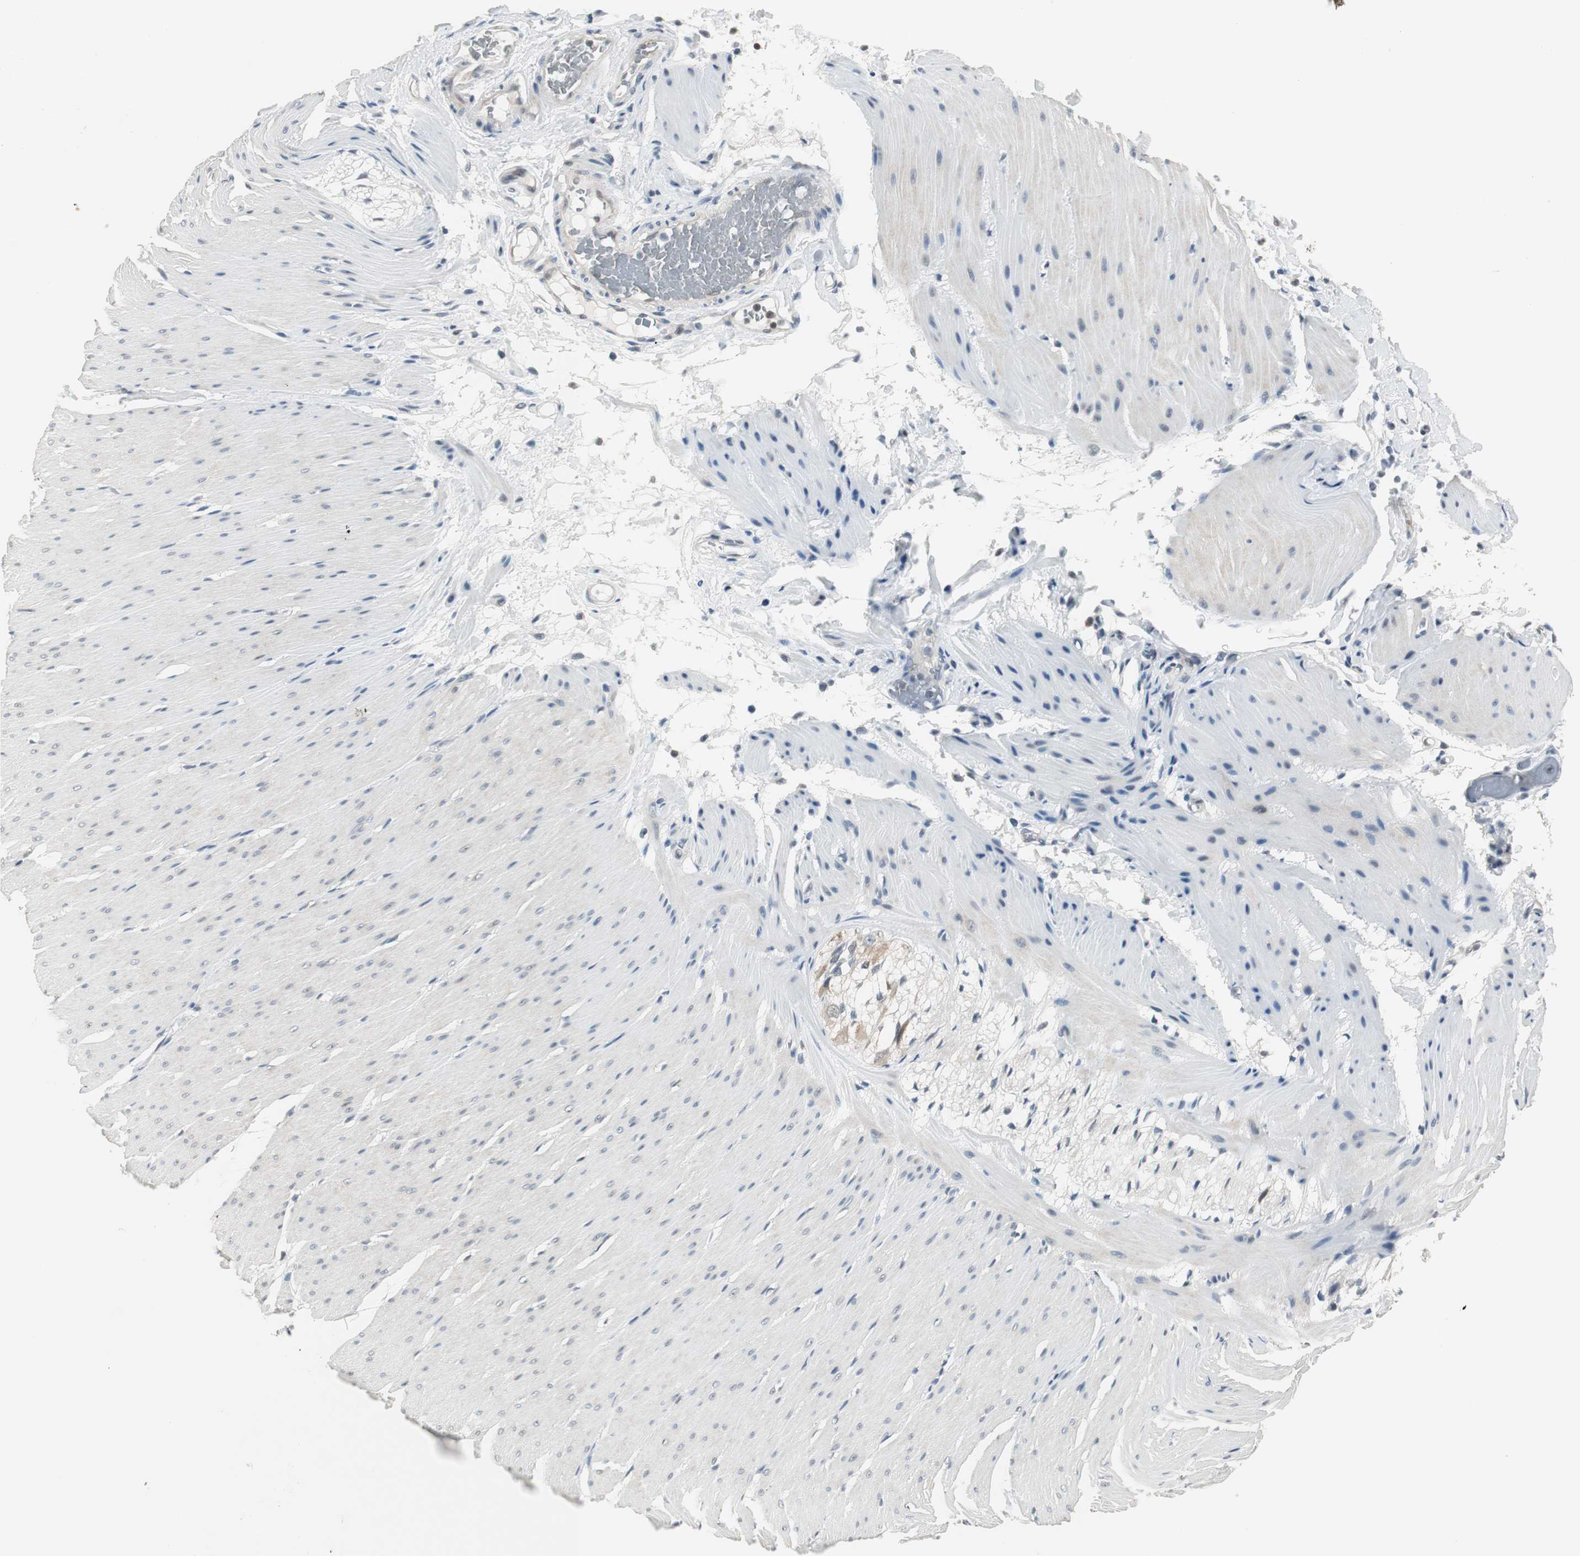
{"staining": {"intensity": "negative", "quantity": "none", "location": "none"}, "tissue": "smooth muscle", "cell_type": "Smooth muscle cells", "image_type": "normal", "snomed": [{"axis": "morphology", "description": "Normal tissue, NOS"}, {"axis": "topography", "description": "Smooth muscle"}, {"axis": "topography", "description": "Colon"}], "caption": "This is a image of immunohistochemistry staining of benign smooth muscle, which shows no staining in smooth muscle cells. The staining is performed using DAB brown chromogen with nuclei counter-stained in using hematoxylin.", "gene": "CCT5", "patient": {"sex": "male", "age": 67}}